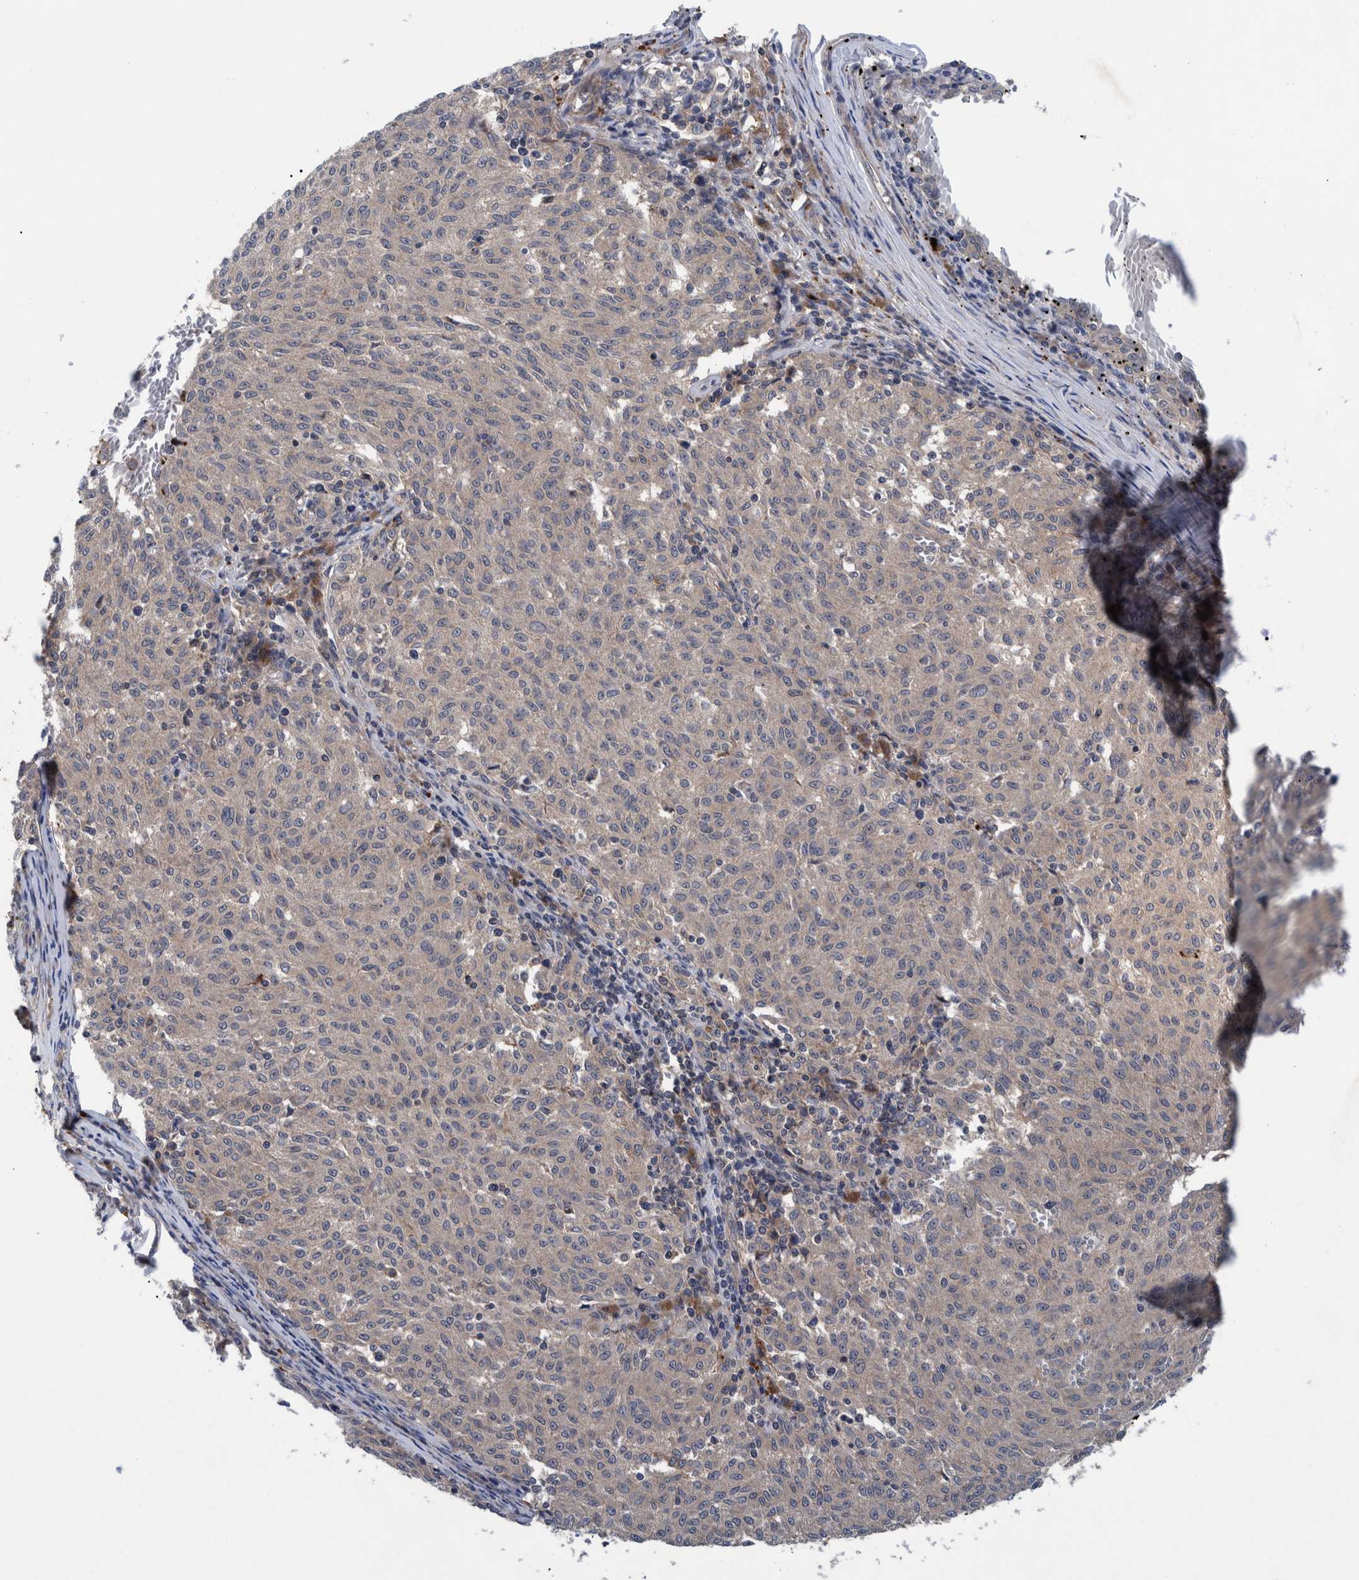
{"staining": {"intensity": "weak", "quantity": "25%-75%", "location": "cytoplasmic/membranous"}, "tissue": "melanoma", "cell_type": "Tumor cells", "image_type": "cancer", "snomed": [{"axis": "morphology", "description": "Malignant melanoma, NOS"}, {"axis": "topography", "description": "Skin"}], "caption": "Malignant melanoma stained for a protein (brown) demonstrates weak cytoplasmic/membranous positive expression in about 25%-75% of tumor cells.", "gene": "ITIH3", "patient": {"sex": "female", "age": 72}}